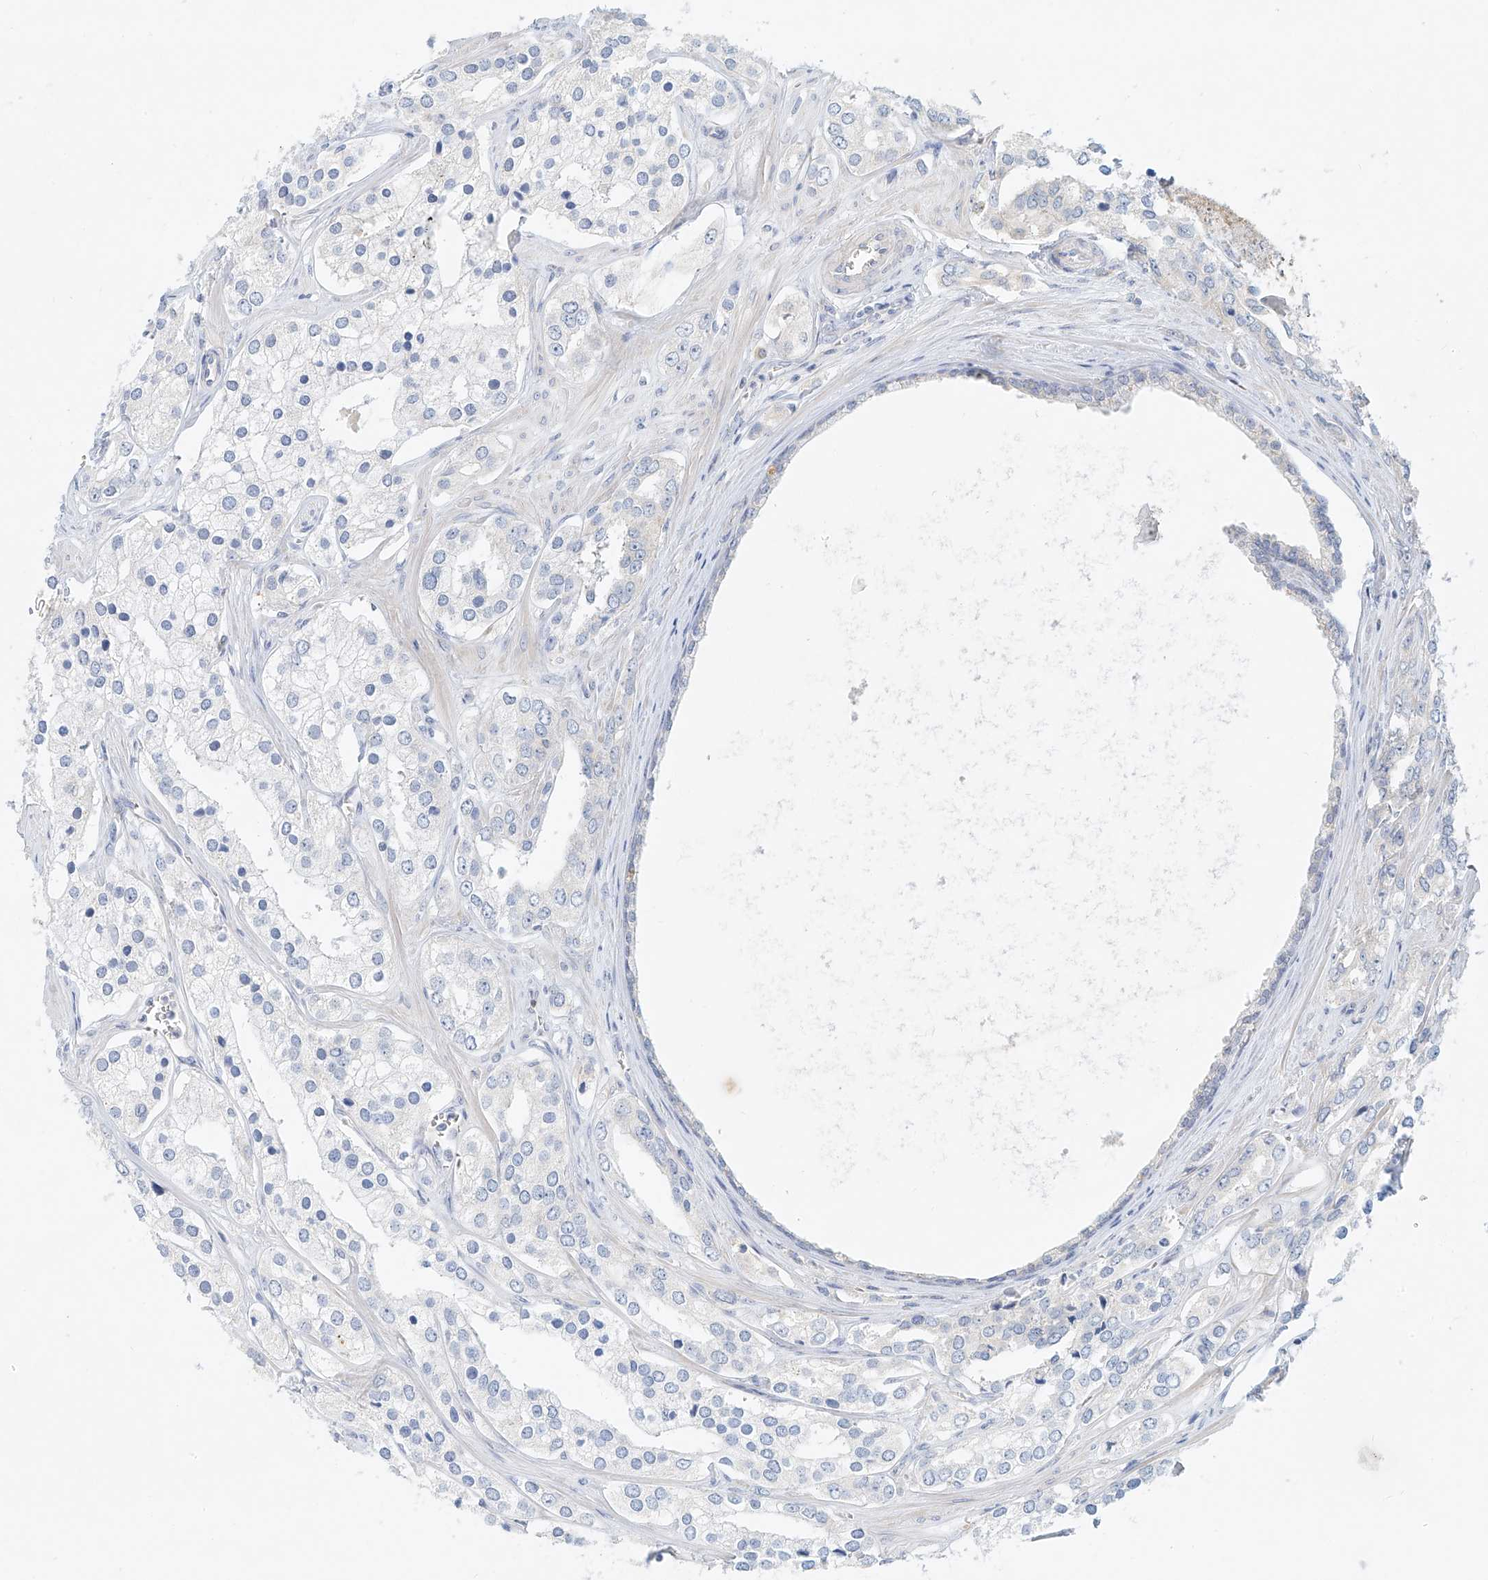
{"staining": {"intensity": "negative", "quantity": "none", "location": "none"}, "tissue": "prostate cancer", "cell_type": "Tumor cells", "image_type": "cancer", "snomed": [{"axis": "morphology", "description": "Adenocarcinoma, High grade"}, {"axis": "topography", "description": "Prostate"}], "caption": "Immunohistochemistry micrograph of prostate high-grade adenocarcinoma stained for a protein (brown), which demonstrates no staining in tumor cells. (DAB immunohistochemistry (IHC) with hematoxylin counter stain).", "gene": "SYTL3", "patient": {"sex": "male", "age": 66}}